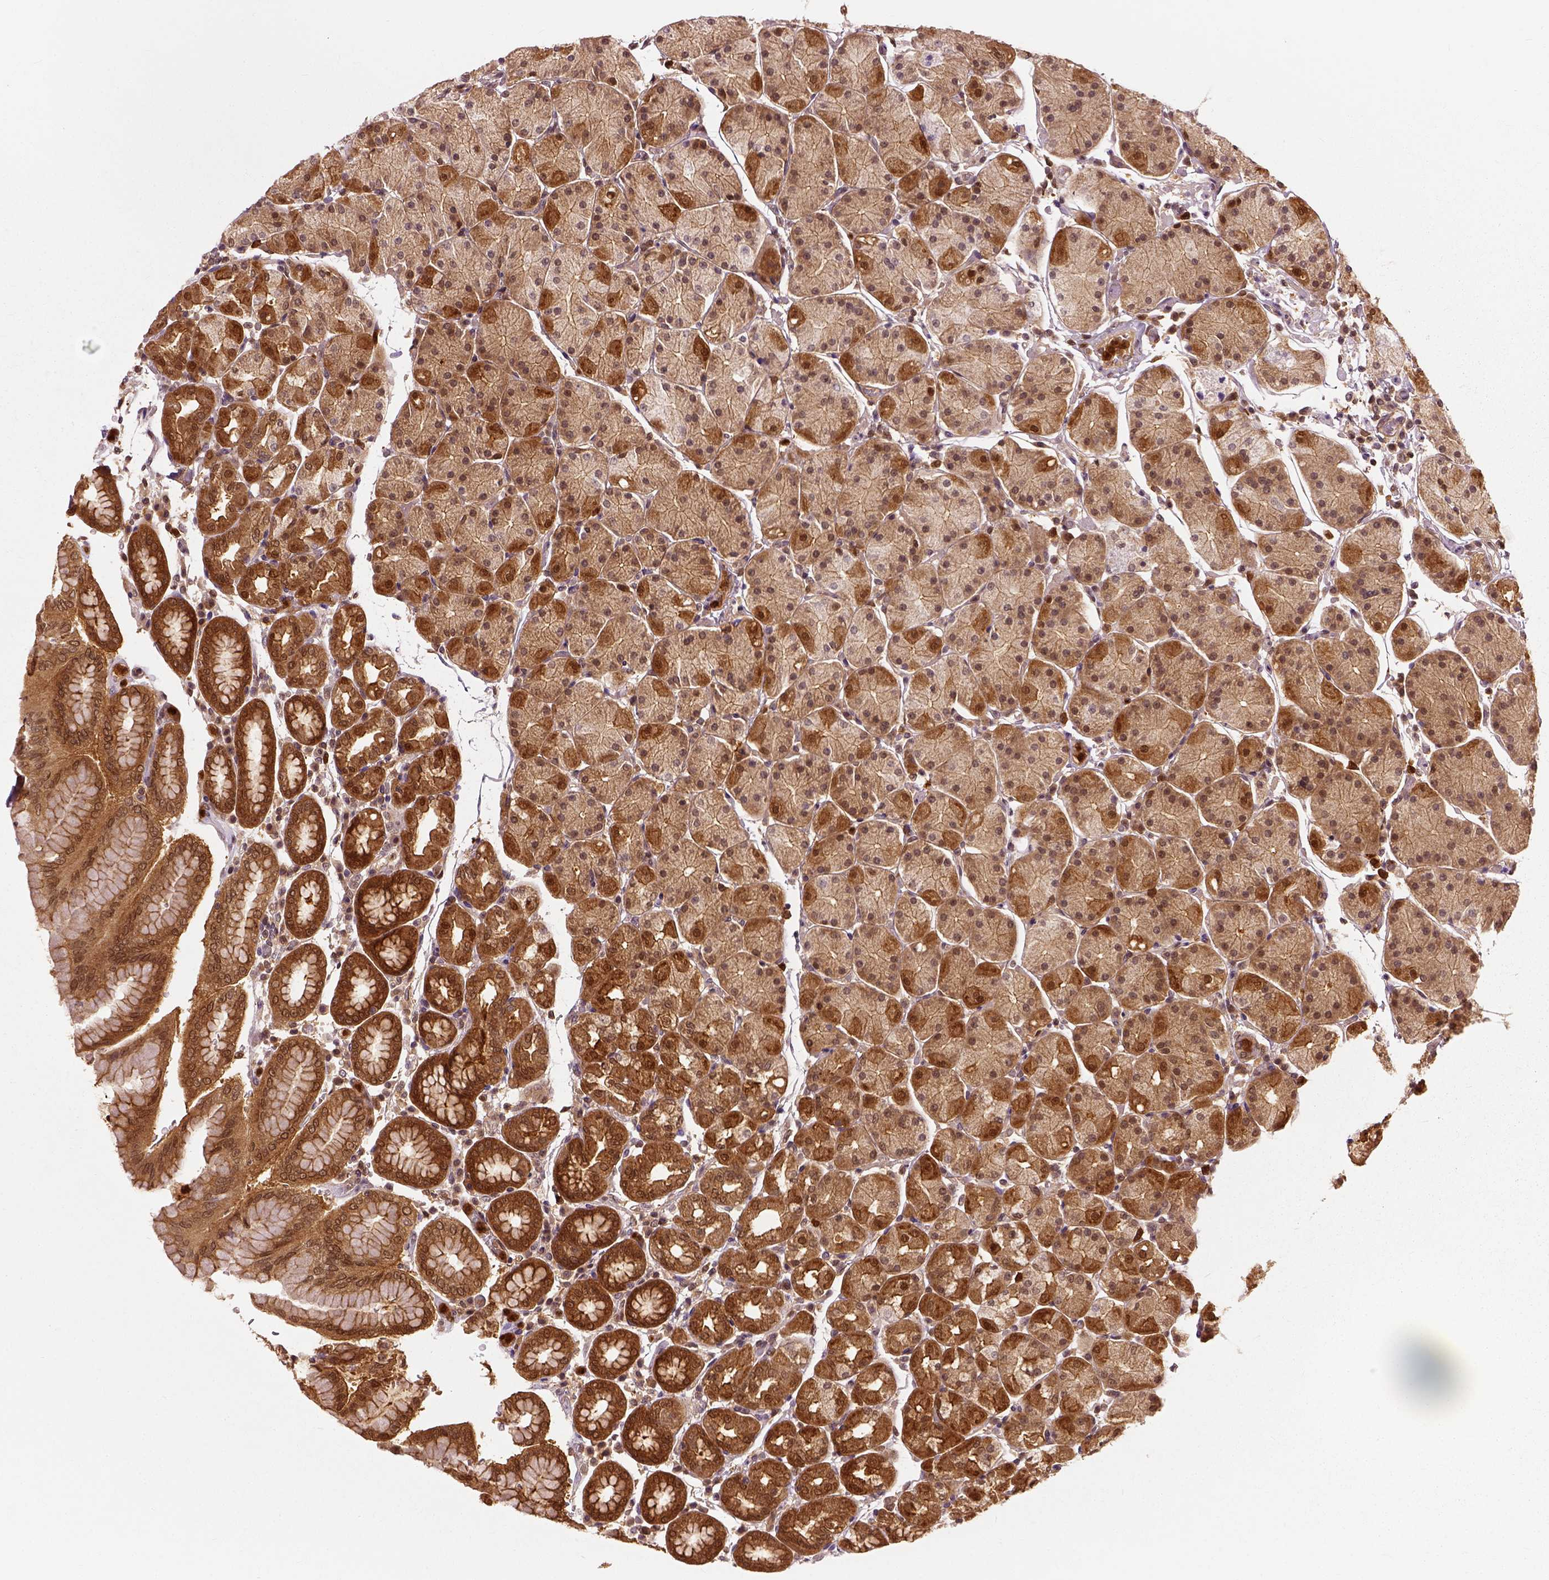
{"staining": {"intensity": "strong", "quantity": ">75%", "location": "cytoplasmic/membranous"}, "tissue": "stomach", "cell_type": "Glandular cells", "image_type": "normal", "snomed": [{"axis": "morphology", "description": "Normal tissue, NOS"}, {"axis": "topography", "description": "Stomach"}], "caption": "Immunohistochemical staining of normal human stomach shows strong cytoplasmic/membranous protein positivity in about >75% of glandular cells. The protein is shown in brown color, while the nuclei are stained blue.", "gene": "GPI", "patient": {"sex": "male", "age": 54}}